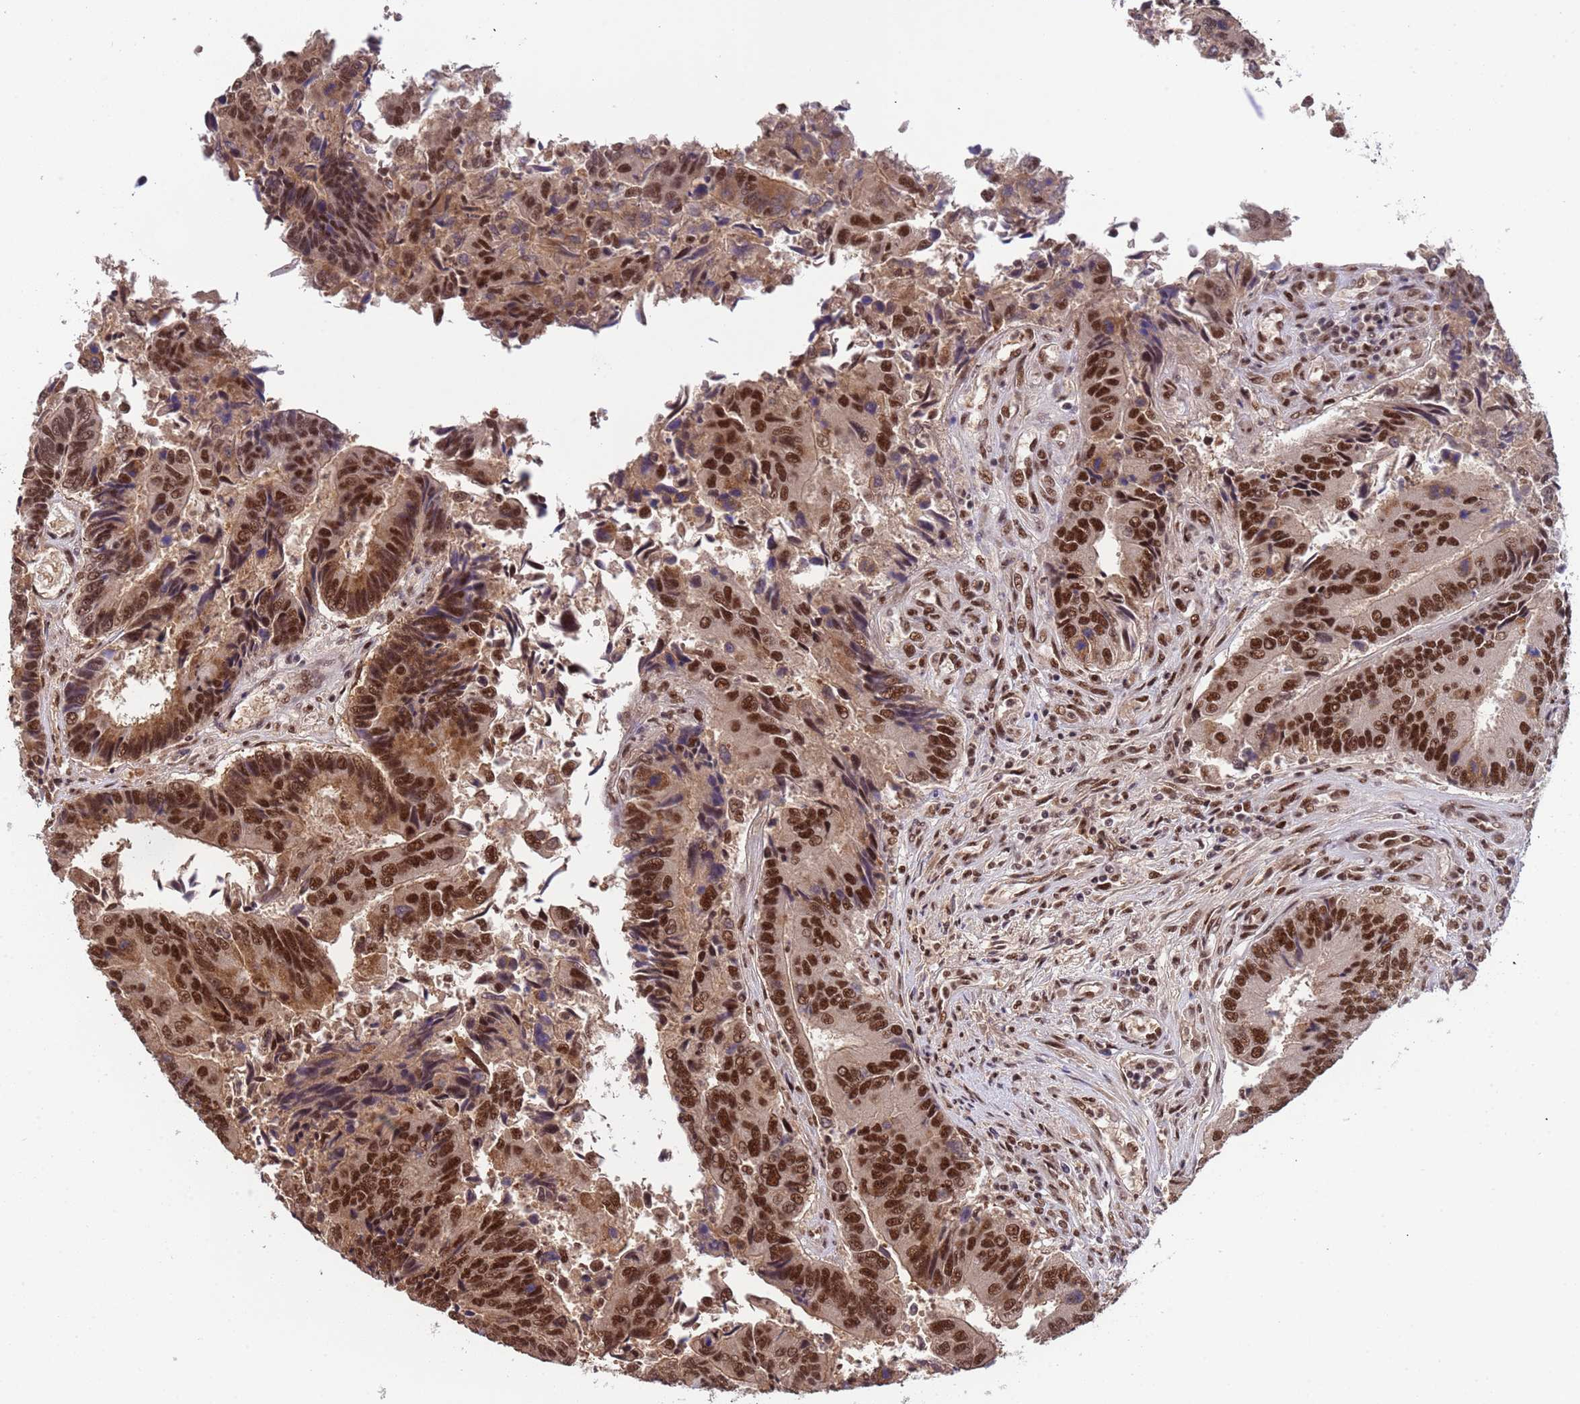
{"staining": {"intensity": "strong", "quantity": ">75%", "location": "nuclear"}, "tissue": "colorectal cancer", "cell_type": "Tumor cells", "image_type": "cancer", "snomed": [{"axis": "morphology", "description": "Adenocarcinoma, NOS"}, {"axis": "topography", "description": "Colon"}], "caption": "Immunohistochemical staining of colorectal cancer exhibits high levels of strong nuclear staining in about >75% of tumor cells.", "gene": "SRRT", "patient": {"sex": "female", "age": 67}}